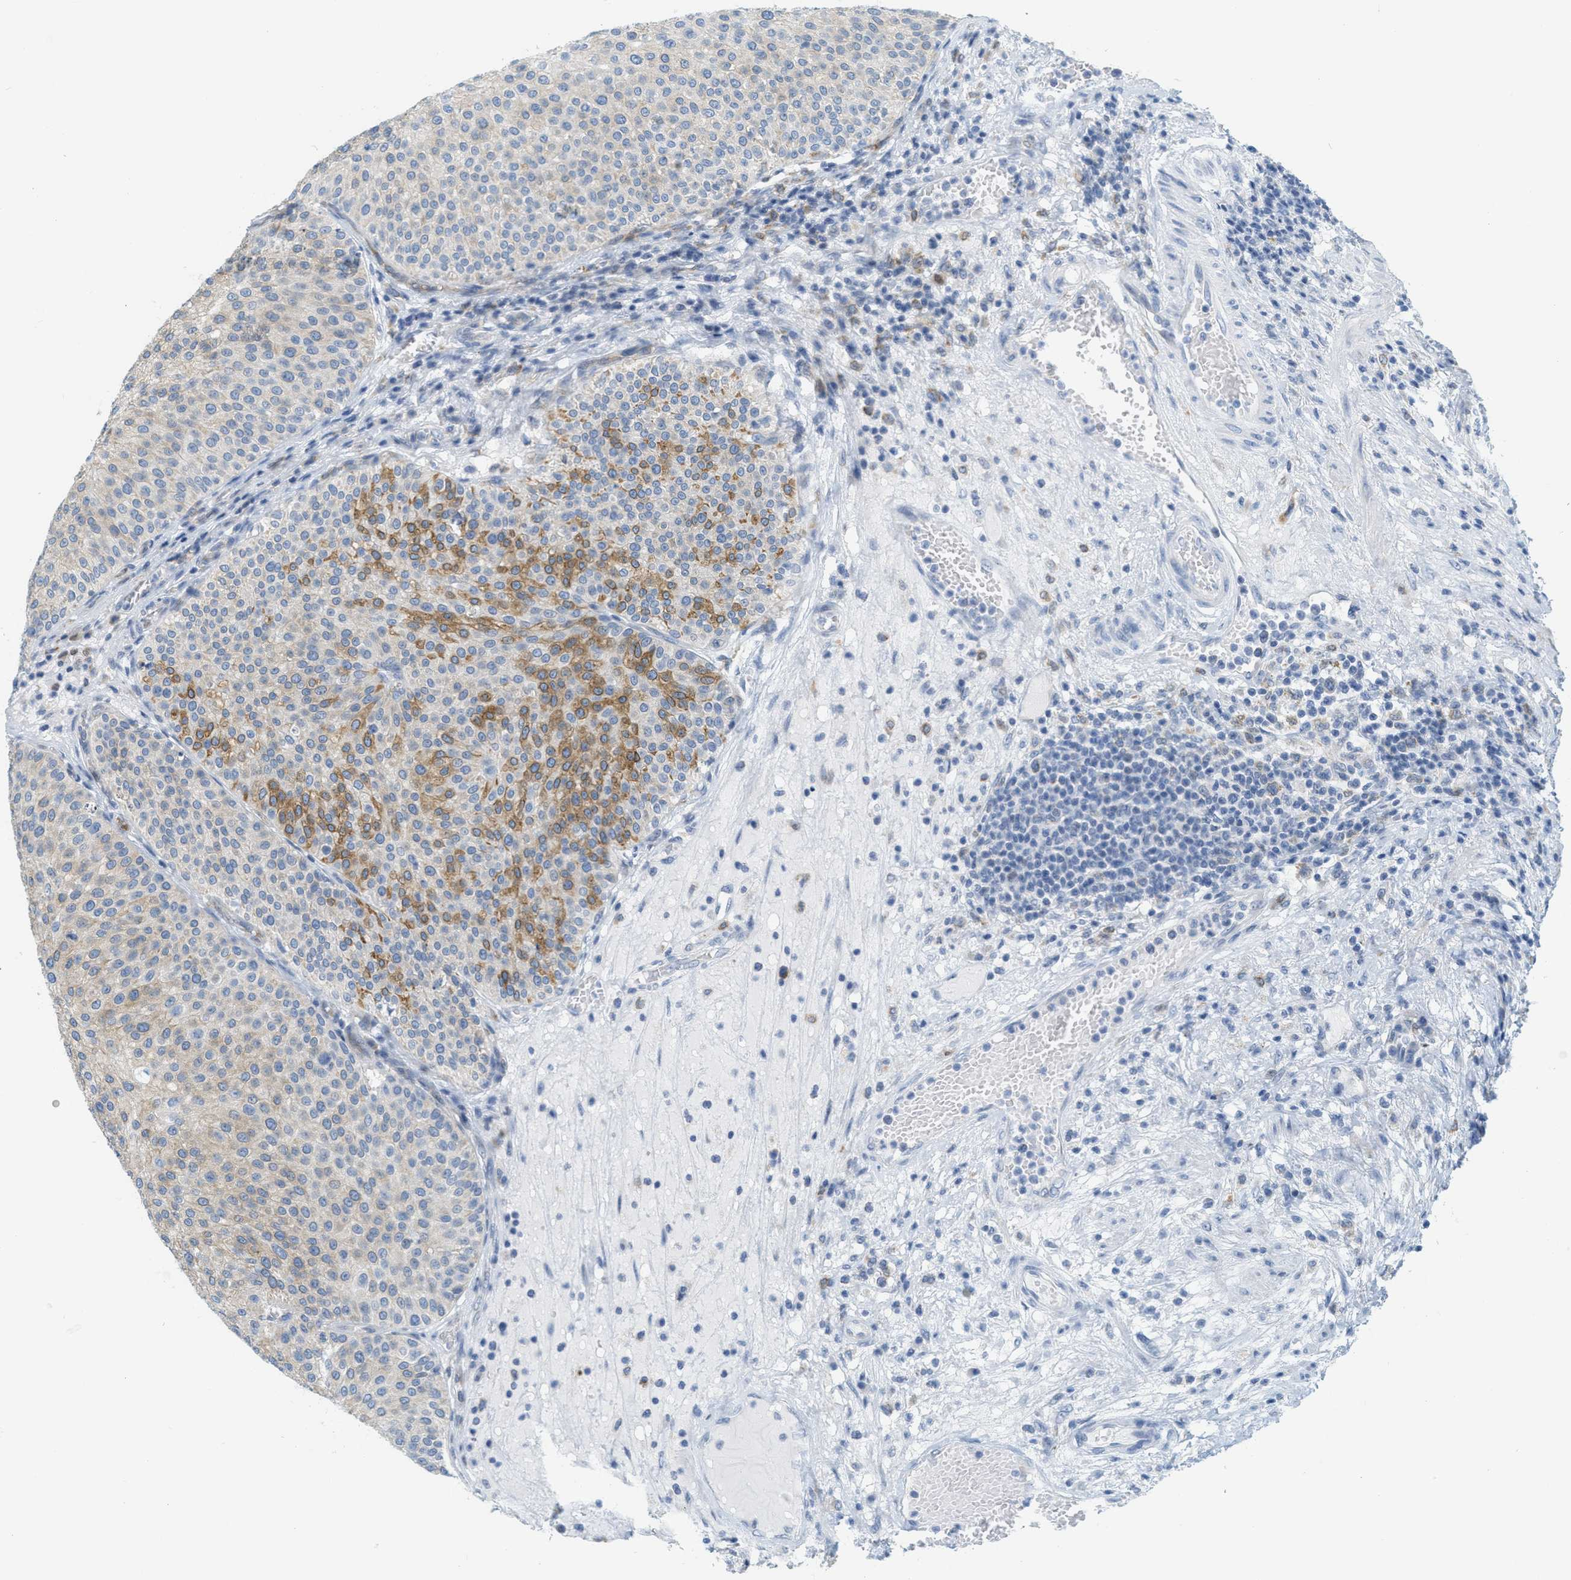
{"staining": {"intensity": "moderate", "quantity": "<25%", "location": "cytoplasmic/membranous"}, "tissue": "urothelial cancer", "cell_type": "Tumor cells", "image_type": "cancer", "snomed": [{"axis": "morphology", "description": "Urothelial carcinoma, Low grade"}, {"axis": "topography", "description": "Smooth muscle"}, {"axis": "topography", "description": "Urinary bladder"}], "caption": "Urothelial carcinoma (low-grade) stained for a protein displays moderate cytoplasmic/membranous positivity in tumor cells. (DAB IHC with brightfield microscopy, high magnification).", "gene": "TEX264", "patient": {"sex": "male", "age": 60}}